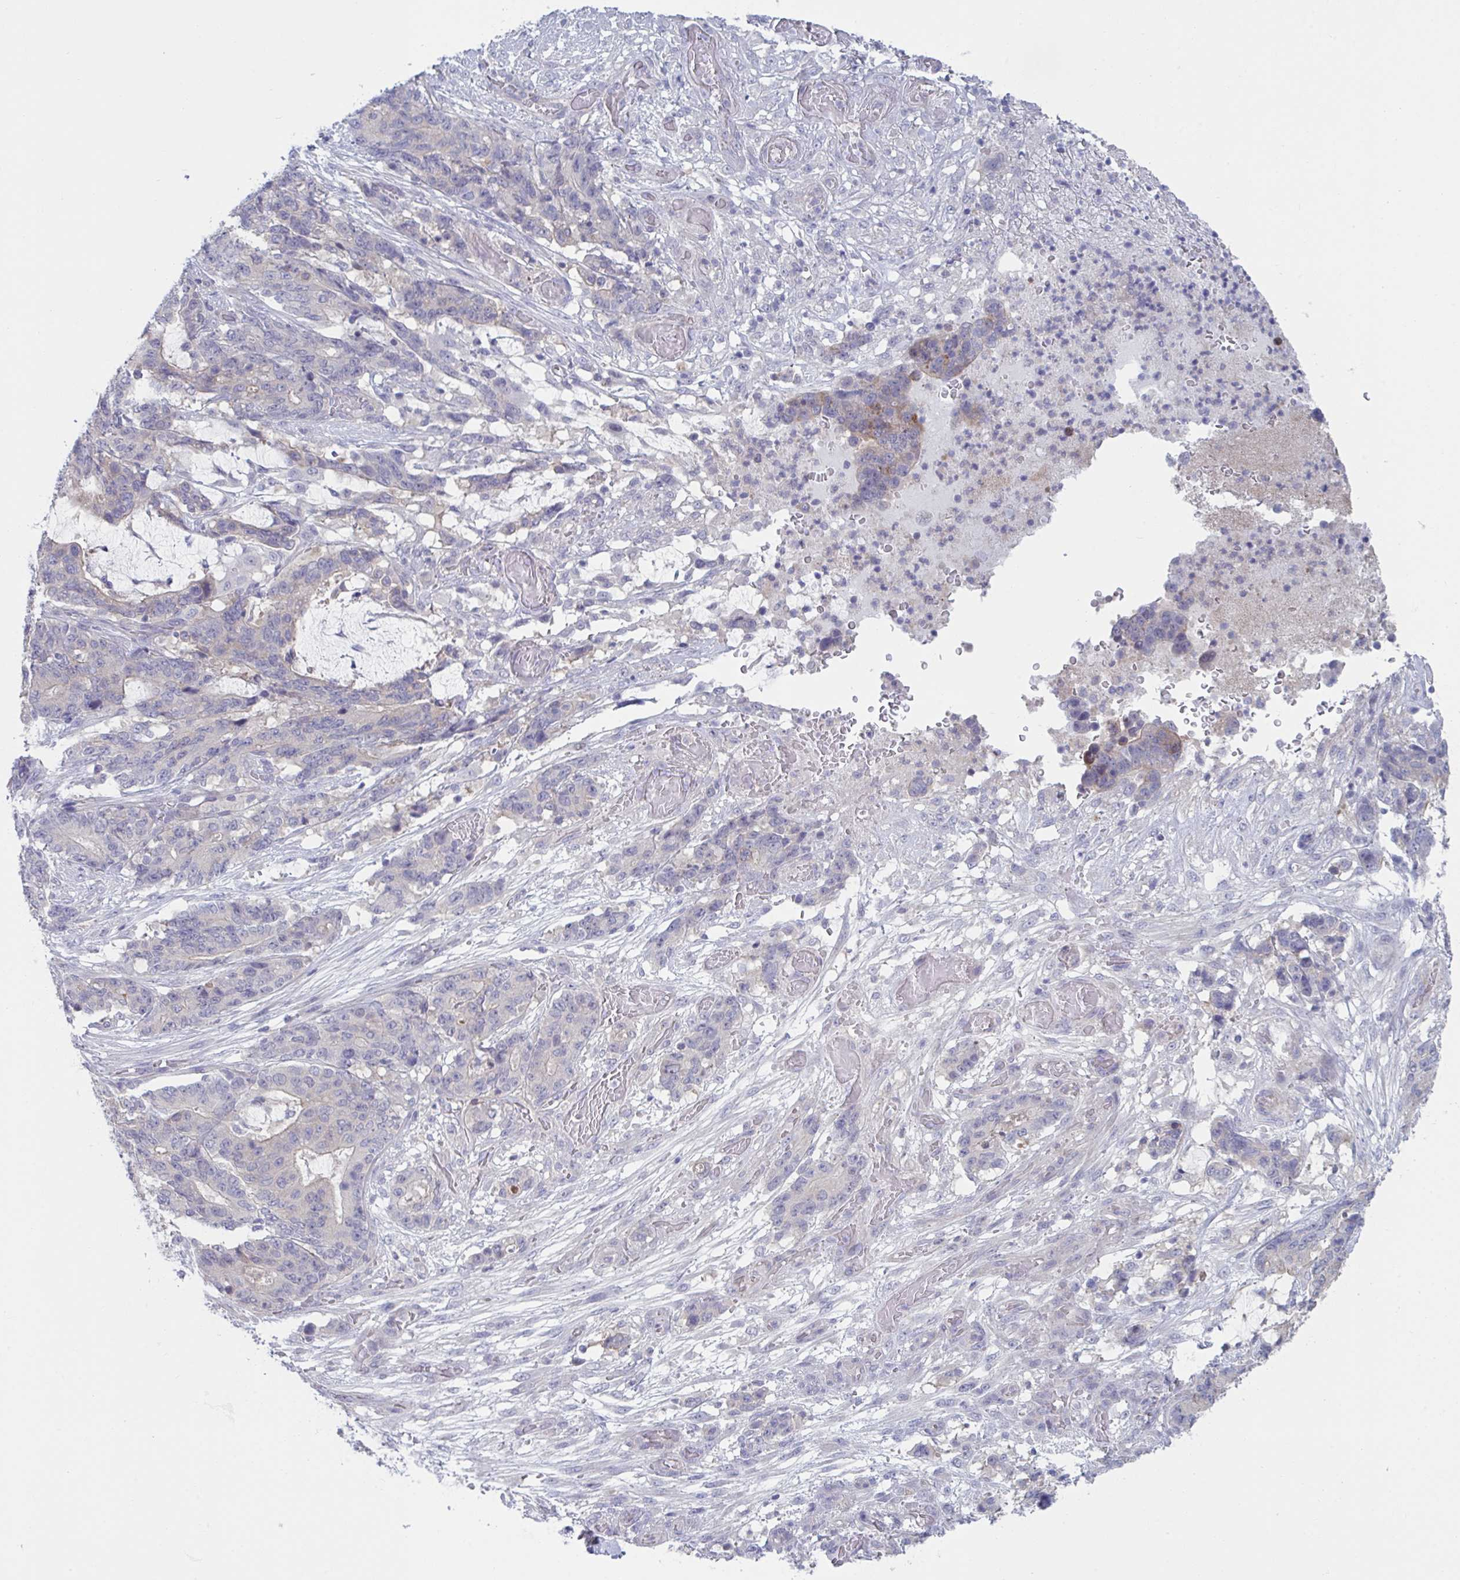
{"staining": {"intensity": "negative", "quantity": "none", "location": "none"}, "tissue": "stomach cancer", "cell_type": "Tumor cells", "image_type": "cancer", "snomed": [{"axis": "morphology", "description": "Normal tissue, NOS"}, {"axis": "morphology", "description": "Adenocarcinoma, NOS"}, {"axis": "topography", "description": "Stomach"}], "caption": "An IHC histopathology image of stomach adenocarcinoma is shown. There is no staining in tumor cells of stomach adenocarcinoma.", "gene": "STK26", "patient": {"sex": "female", "age": 64}}